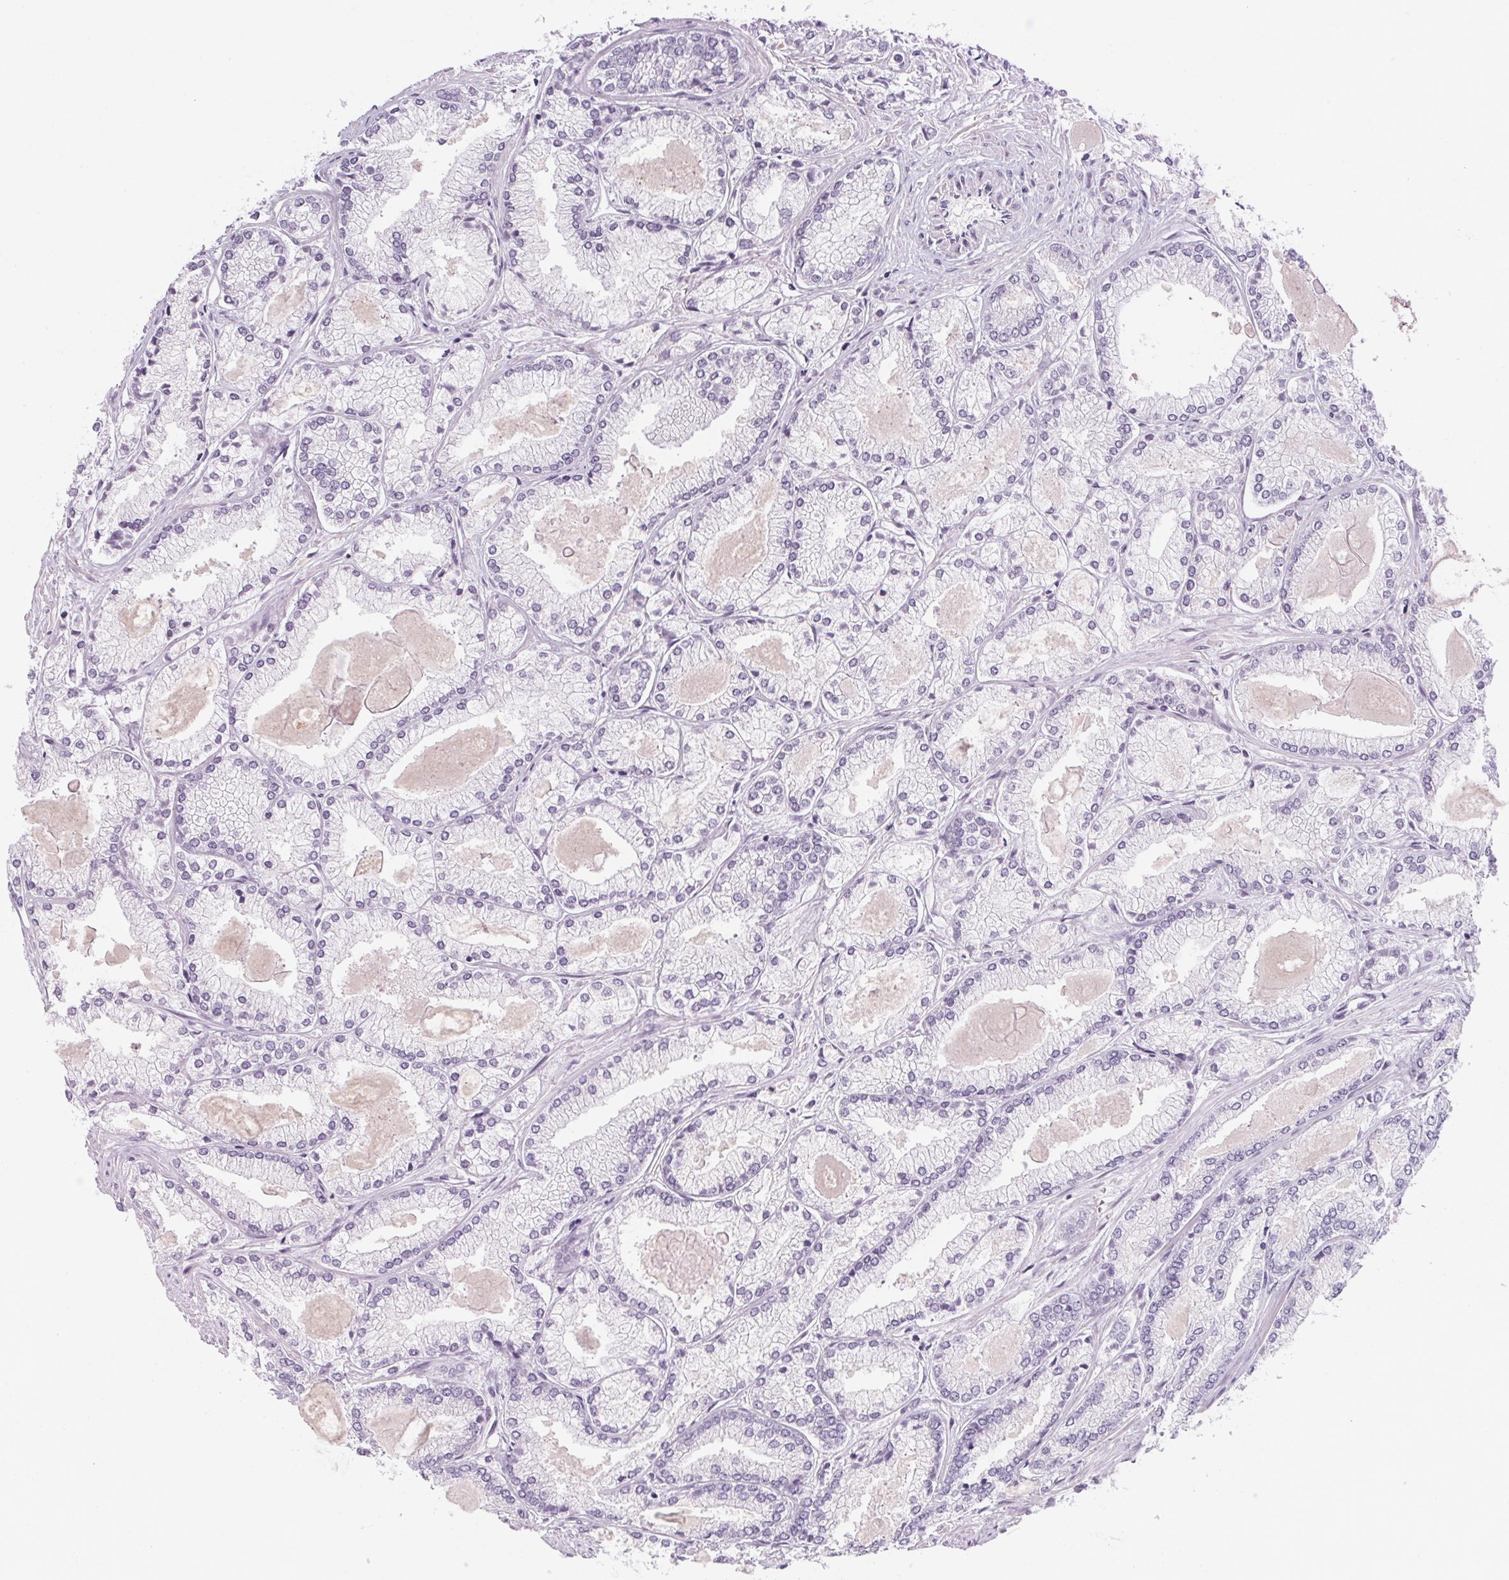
{"staining": {"intensity": "negative", "quantity": "none", "location": "none"}, "tissue": "prostate cancer", "cell_type": "Tumor cells", "image_type": "cancer", "snomed": [{"axis": "morphology", "description": "Adenocarcinoma, High grade"}, {"axis": "topography", "description": "Prostate"}], "caption": "Prostate cancer stained for a protein using immunohistochemistry reveals no expression tumor cells.", "gene": "RPTN", "patient": {"sex": "male", "age": 68}}